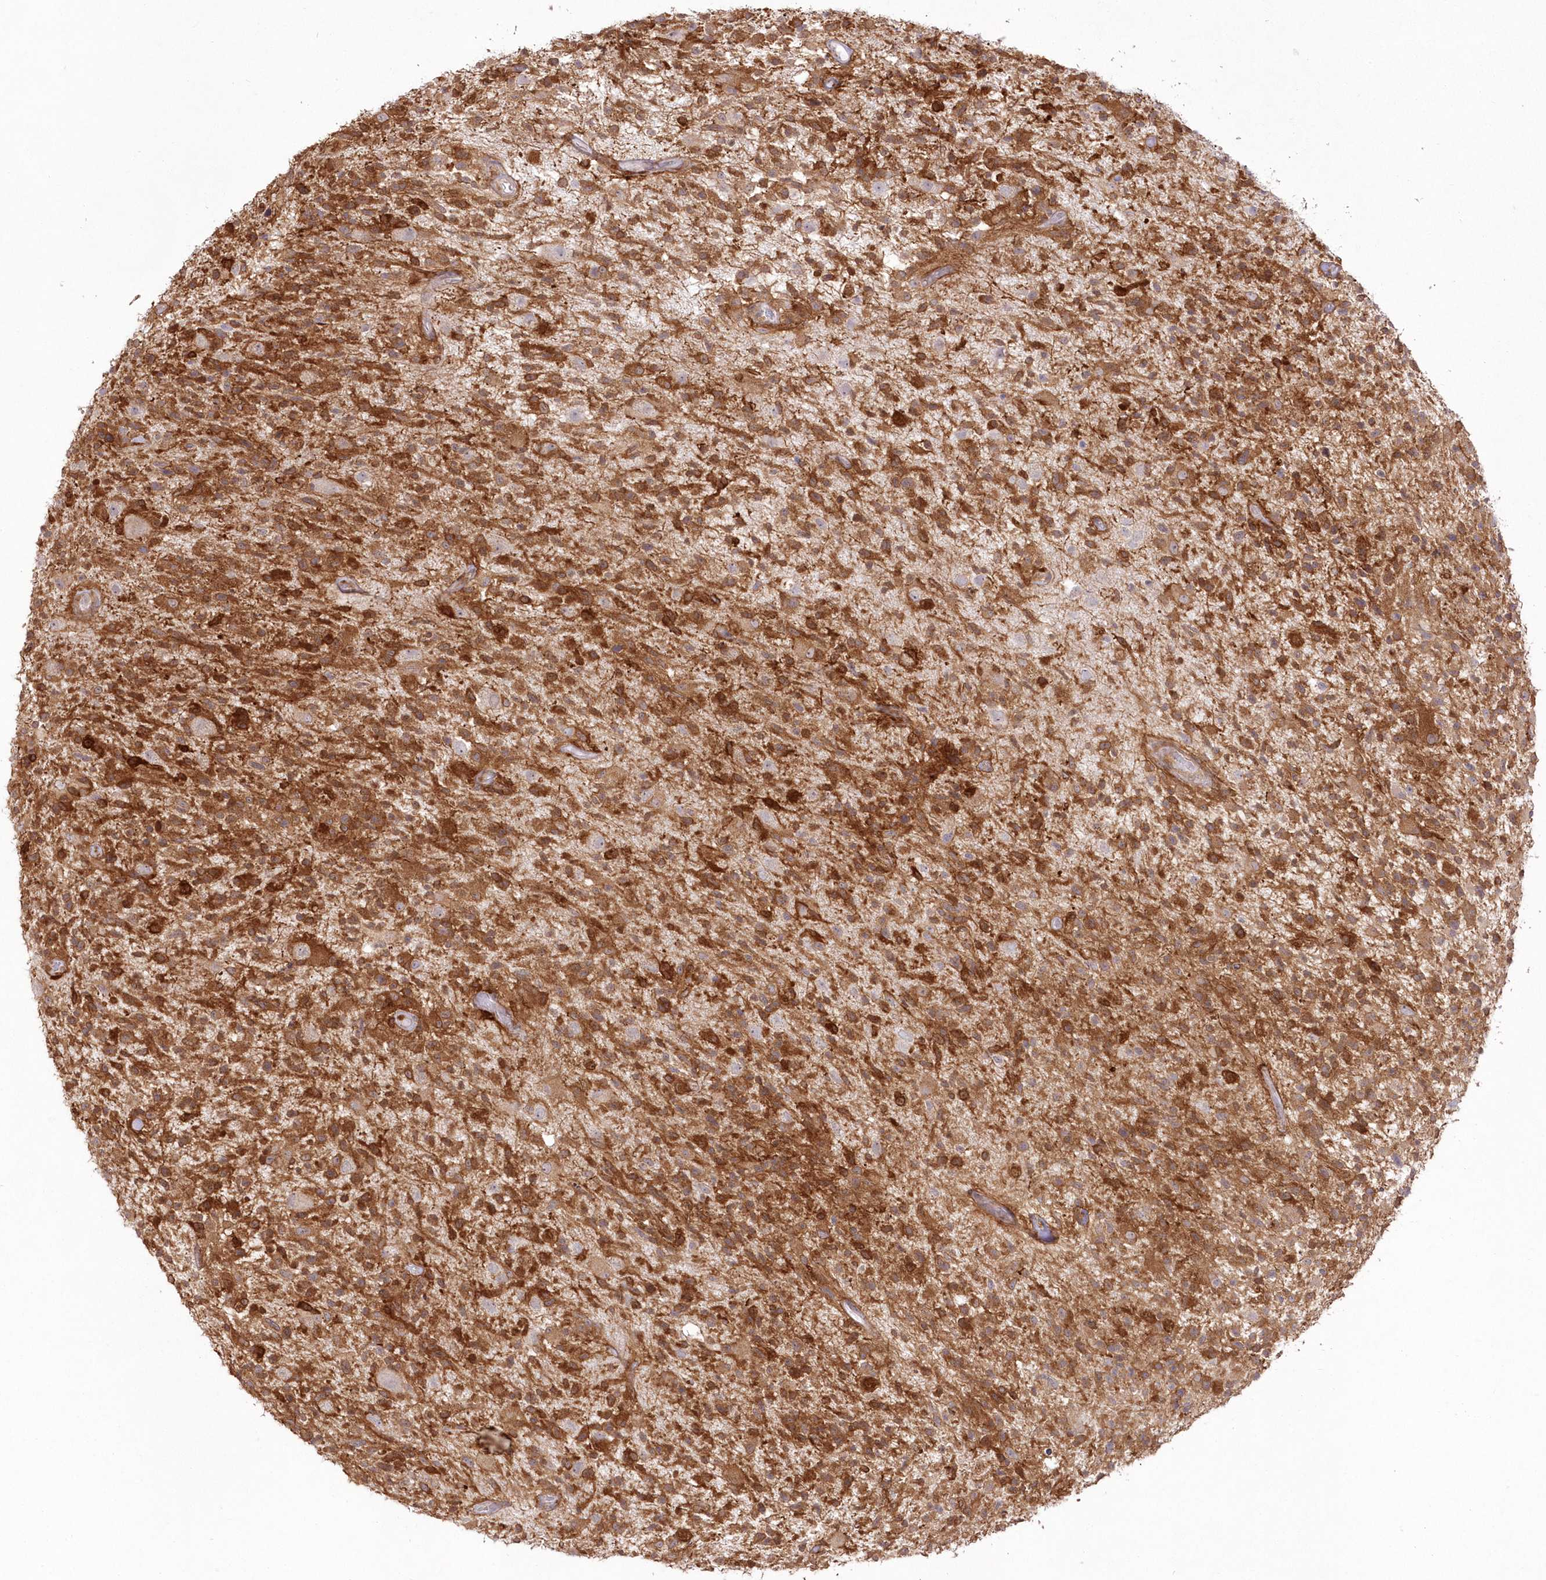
{"staining": {"intensity": "strong", "quantity": ">75%", "location": "cytoplasmic/membranous"}, "tissue": "glioma", "cell_type": "Tumor cells", "image_type": "cancer", "snomed": [{"axis": "morphology", "description": "Glioma, malignant, High grade"}, {"axis": "morphology", "description": "Glioblastoma, NOS"}, {"axis": "topography", "description": "Brain"}], "caption": "The histopathology image shows immunohistochemical staining of malignant glioma (high-grade). There is strong cytoplasmic/membranous positivity is seen in approximately >75% of tumor cells.", "gene": "SH3PXD2B", "patient": {"sex": "male", "age": 60}}